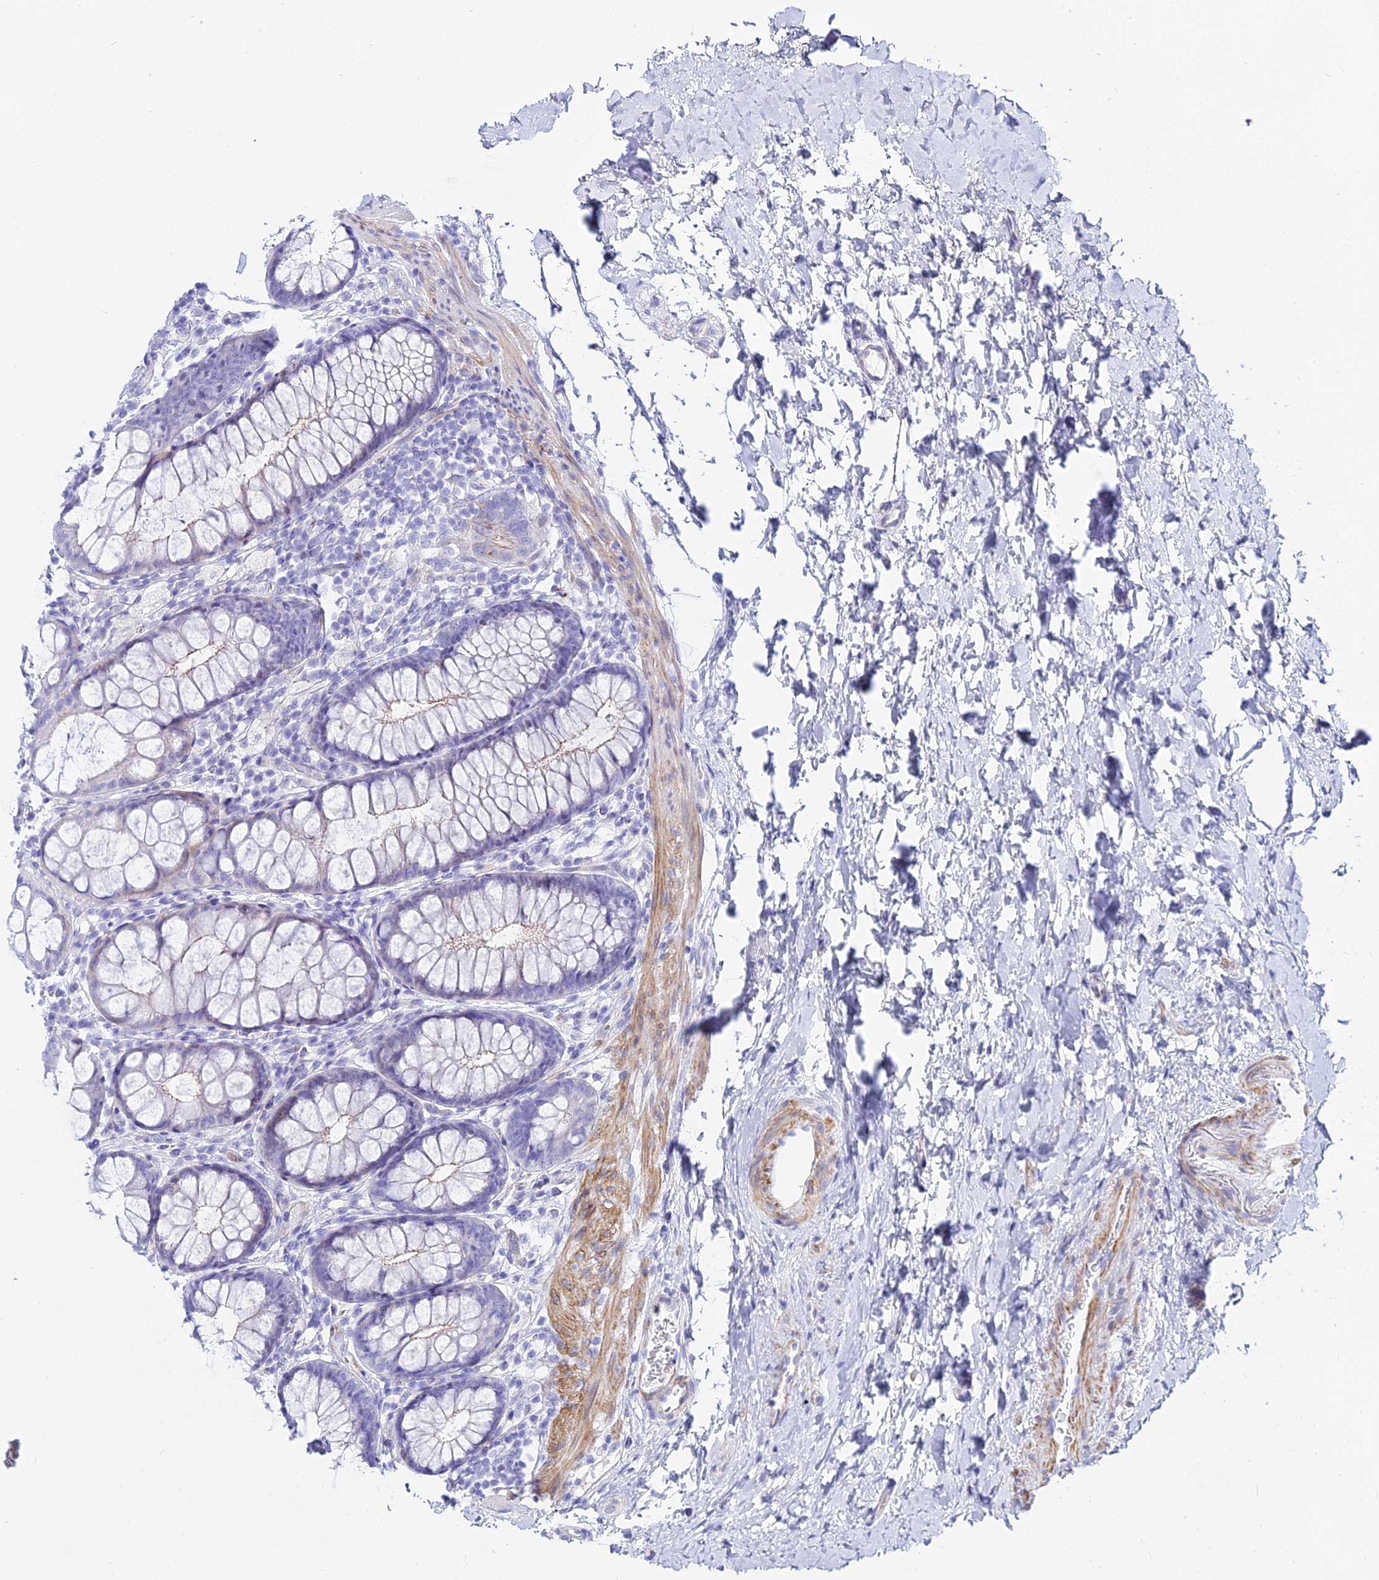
{"staining": {"intensity": "negative", "quantity": "none", "location": "none"}, "tissue": "colon", "cell_type": "Endothelial cells", "image_type": "normal", "snomed": [{"axis": "morphology", "description": "Normal tissue, NOS"}, {"axis": "topography", "description": "Colon"}], "caption": "The histopathology image shows no staining of endothelial cells in normal colon. (Brightfield microscopy of DAB (3,3'-diaminobenzidine) immunohistochemistry at high magnification).", "gene": "DLX1", "patient": {"sex": "female", "age": 62}}